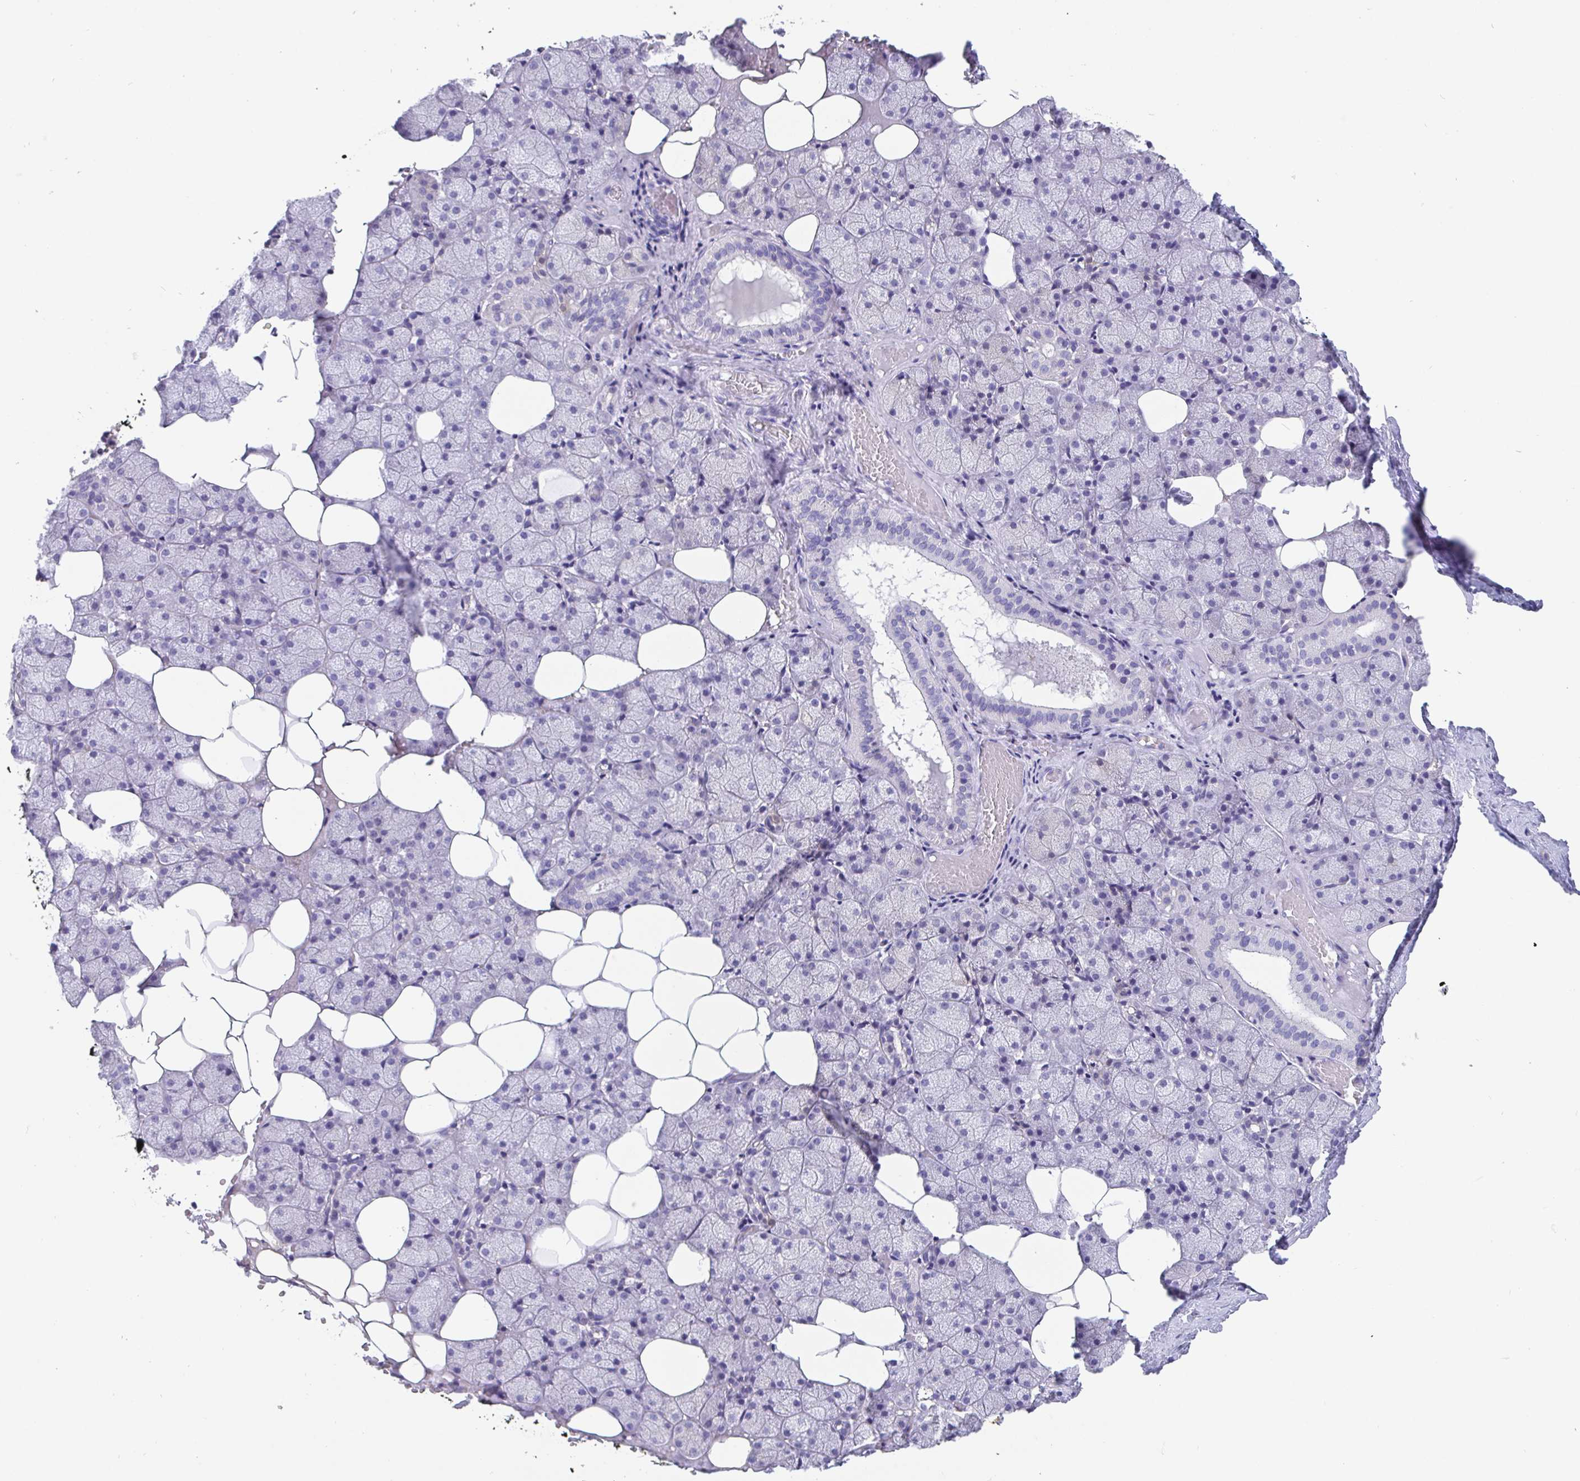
{"staining": {"intensity": "negative", "quantity": "none", "location": "none"}, "tissue": "salivary gland", "cell_type": "Glandular cells", "image_type": "normal", "snomed": [{"axis": "morphology", "description": "Normal tissue, NOS"}, {"axis": "topography", "description": "Salivary gland"}], "caption": "Salivary gland was stained to show a protein in brown. There is no significant expression in glandular cells. Brightfield microscopy of IHC stained with DAB (brown) and hematoxylin (blue), captured at high magnification.", "gene": "SCGN", "patient": {"sex": "male", "age": 38}}